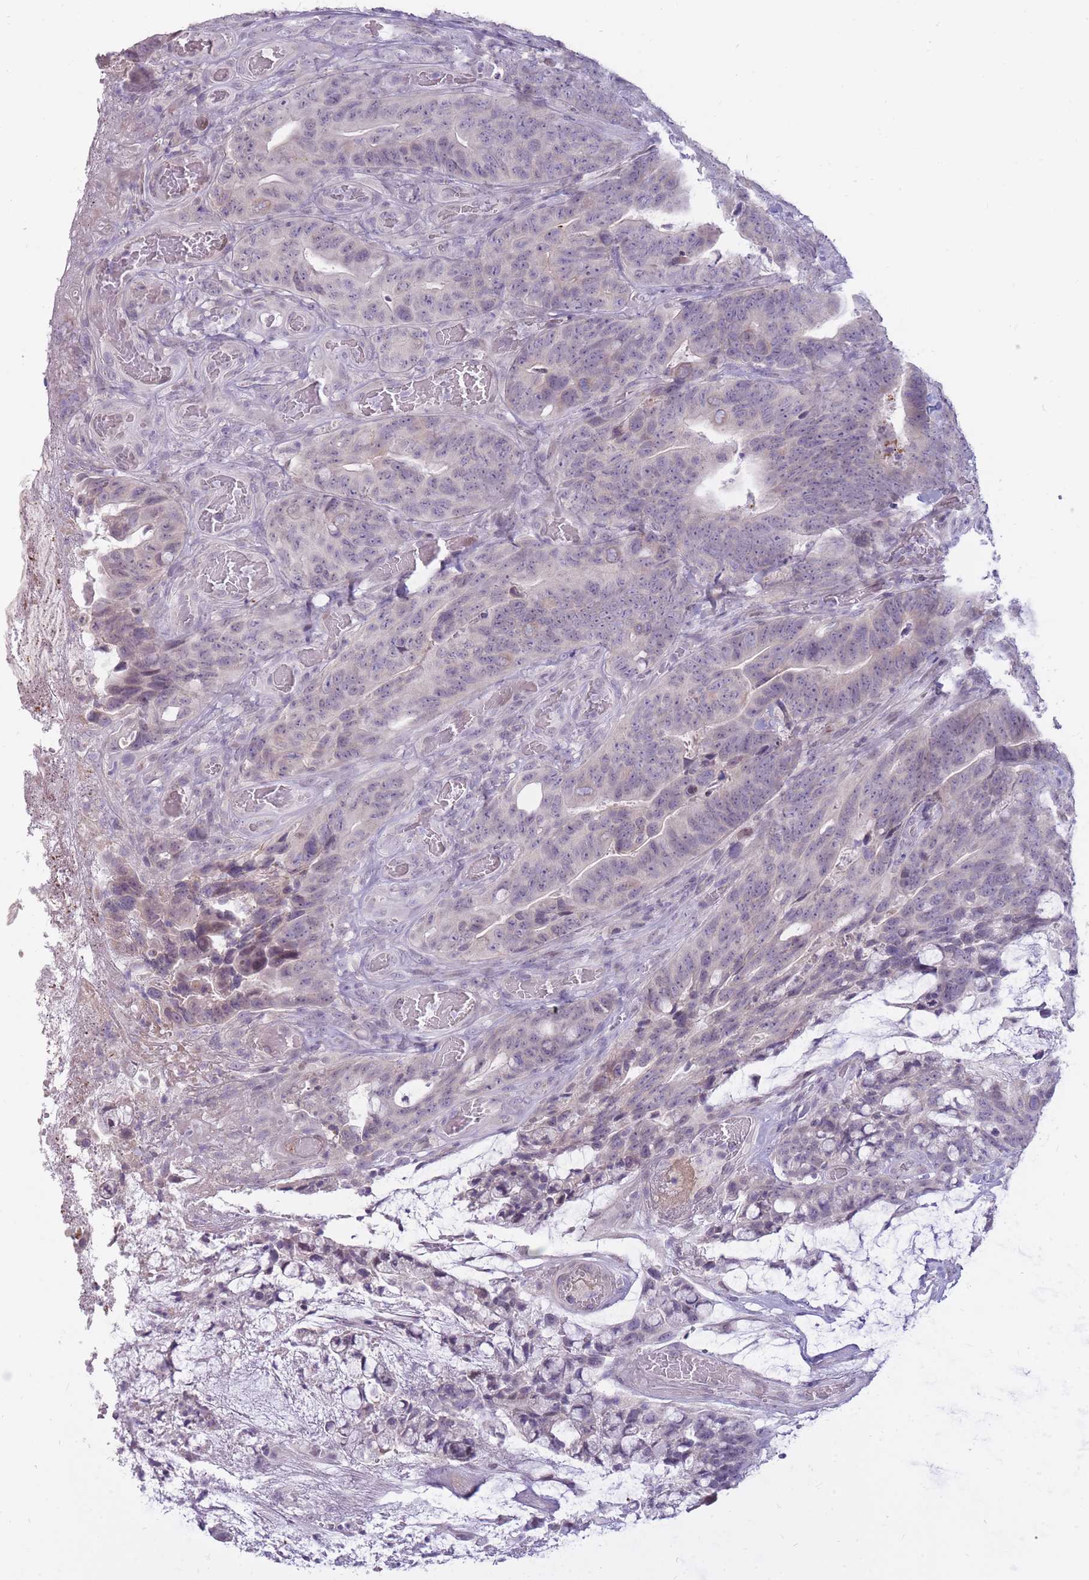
{"staining": {"intensity": "negative", "quantity": "none", "location": "none"}, "tissue": "colorectal cancer", "cell_type": "Tumor cells", "image_type": "cancer", "snomed": [{"axis": "morphology", "description": "Adenocarcinoma, NOS"}, {"axis": "topography", "description": "Colon"}], "caption": "Immunohistochemical staining of adenocarcinoma (colorectal) exhibits no significant expression in tumor cells.", "gene": "POMZP3", "patient": {"sex": "female", "age": 82}}